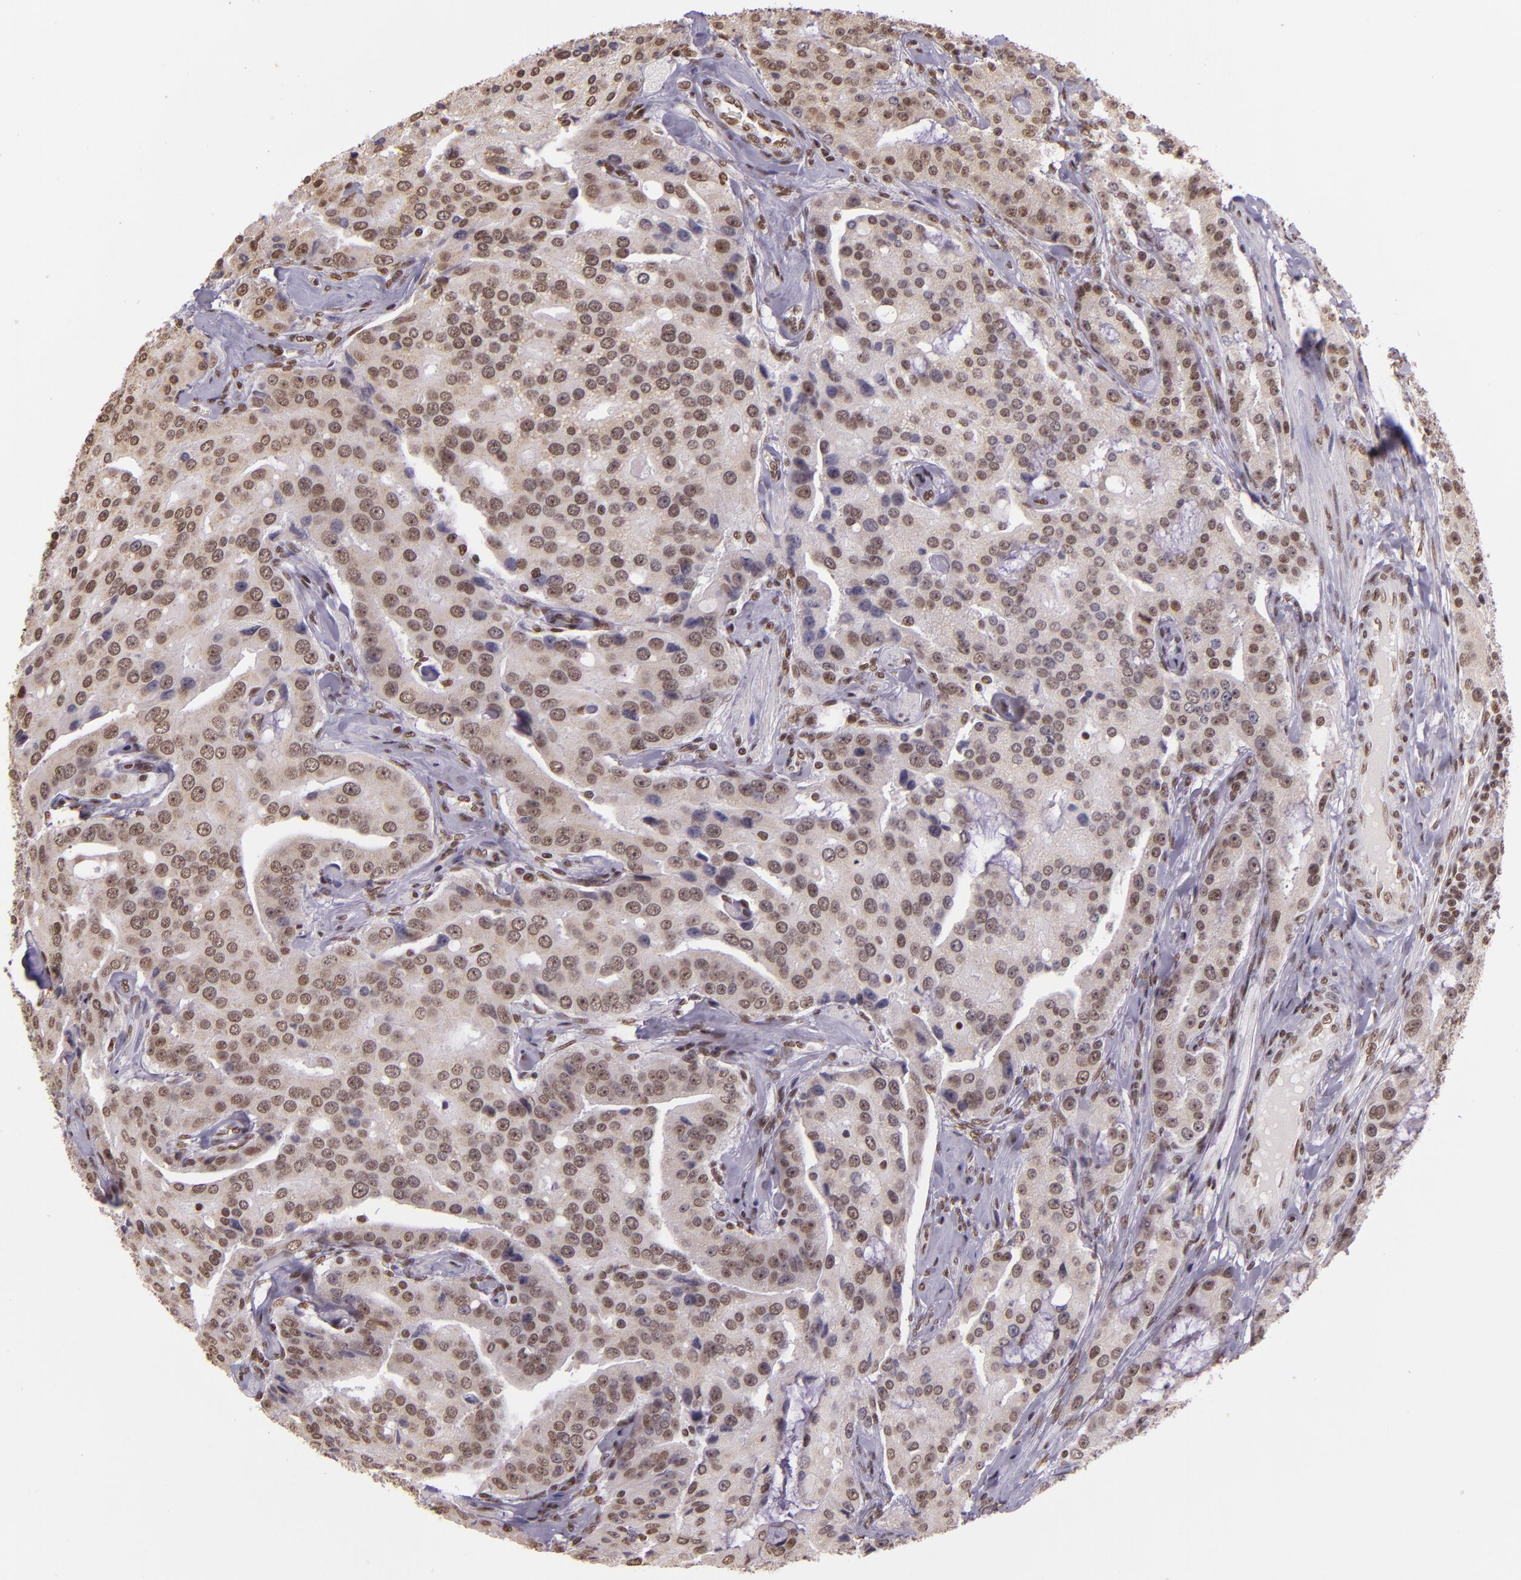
{"staining": {"intensity": "weak", "quantity": ">75%", "location": "nuclear"}, "tissue": "prostate cancer", "cell_type": "Tumor cells", "image_type": "cancer", "snomed": [{"axis": "morphology", "description": "Adenocarcinoma, Medium grade"}, {"axis": "topography", "description": "Prostate"}], "caption": "Protein expression analysis of medium-grade adenocarcinoma (prostate) demonstrates weak nuclear expression in about >75% of tumor cells.", "gene": "USF1", "patient": {"sex": "male", "age": 72}}